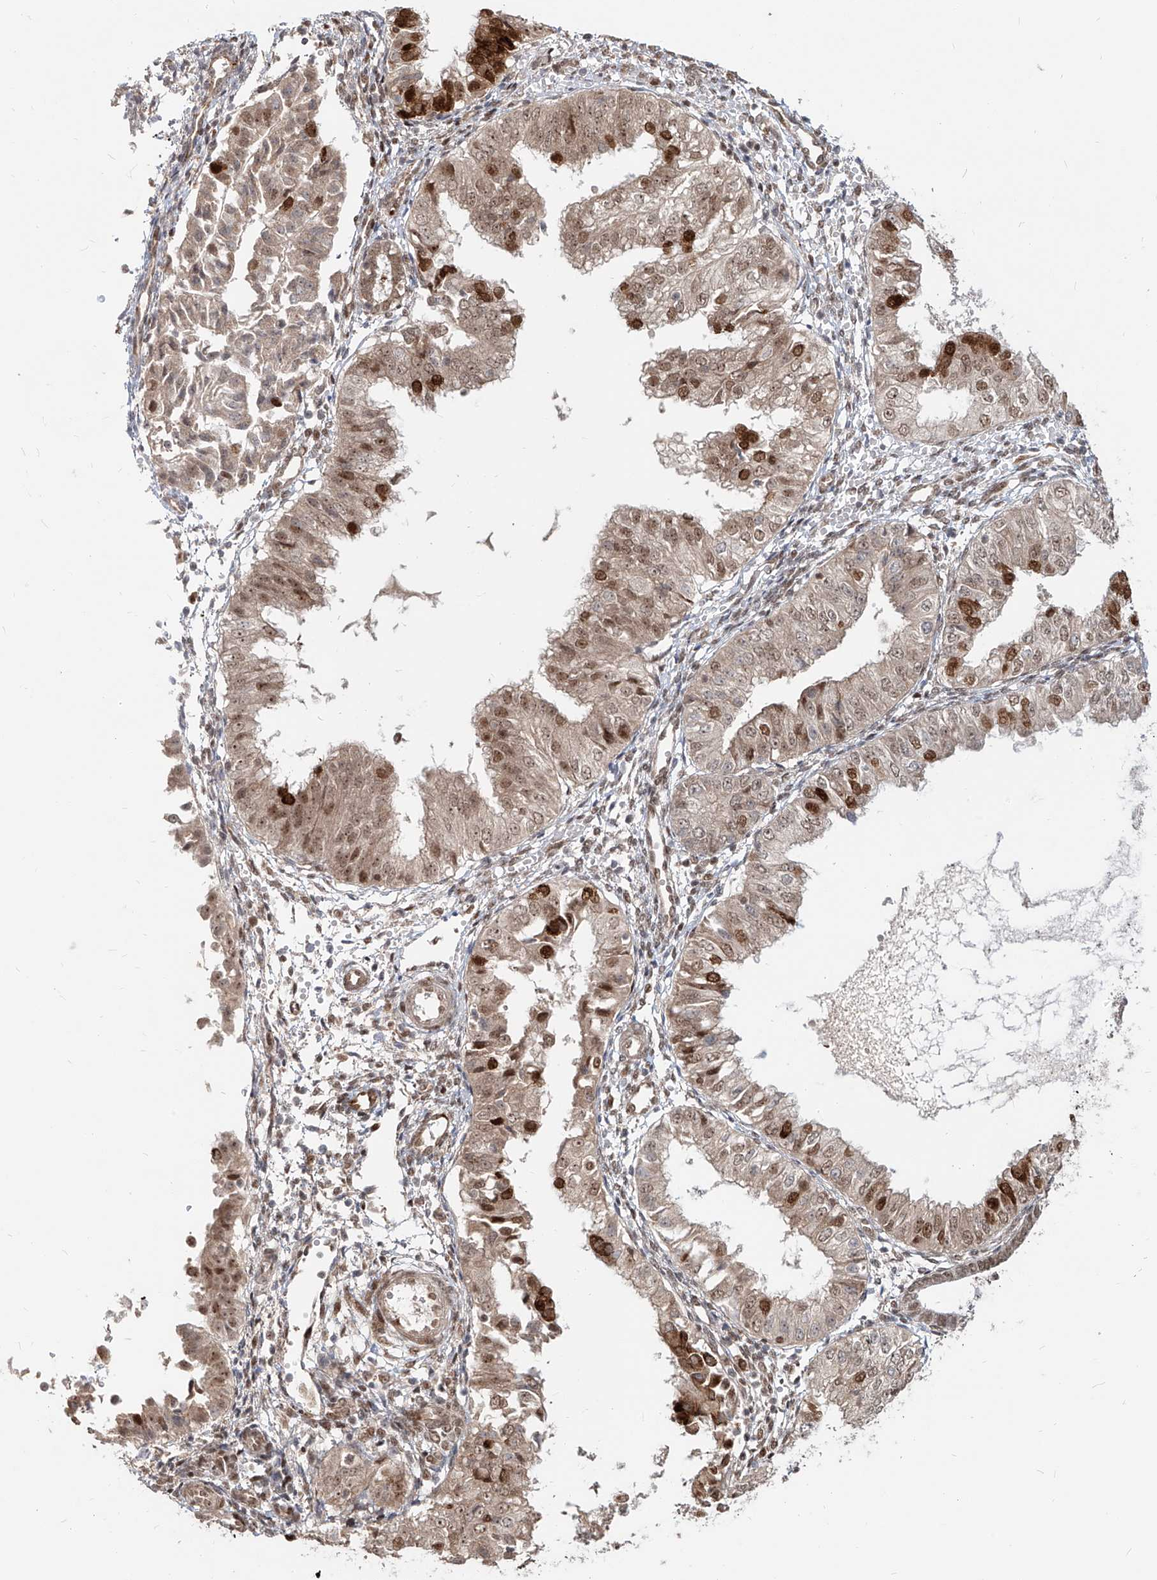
{"staining": {"intensity": "moderate", "quantity": ">75%", "location": "nuclear"}, "tissue": "endometrial cancer", "cell_type": "Tumor cells", "image_type": "cancer", "snomed": [{"axis": "morphology", "description": "Normal tissue, NOS"}, {"axis": "morphology", "description": "Adenocarcinoma, NOS"}, {"axis": "topography", "description": "Endometrium"}], "caption": "Immunohistochemistry (IHC) of endometrial cancer (adenocarcinoma) demonstrates medium levels of moderate nuclear expression in about >75% of tumor cells.", "gene": "ZNF710", "patient": {"sex": "female", "age": 53}}